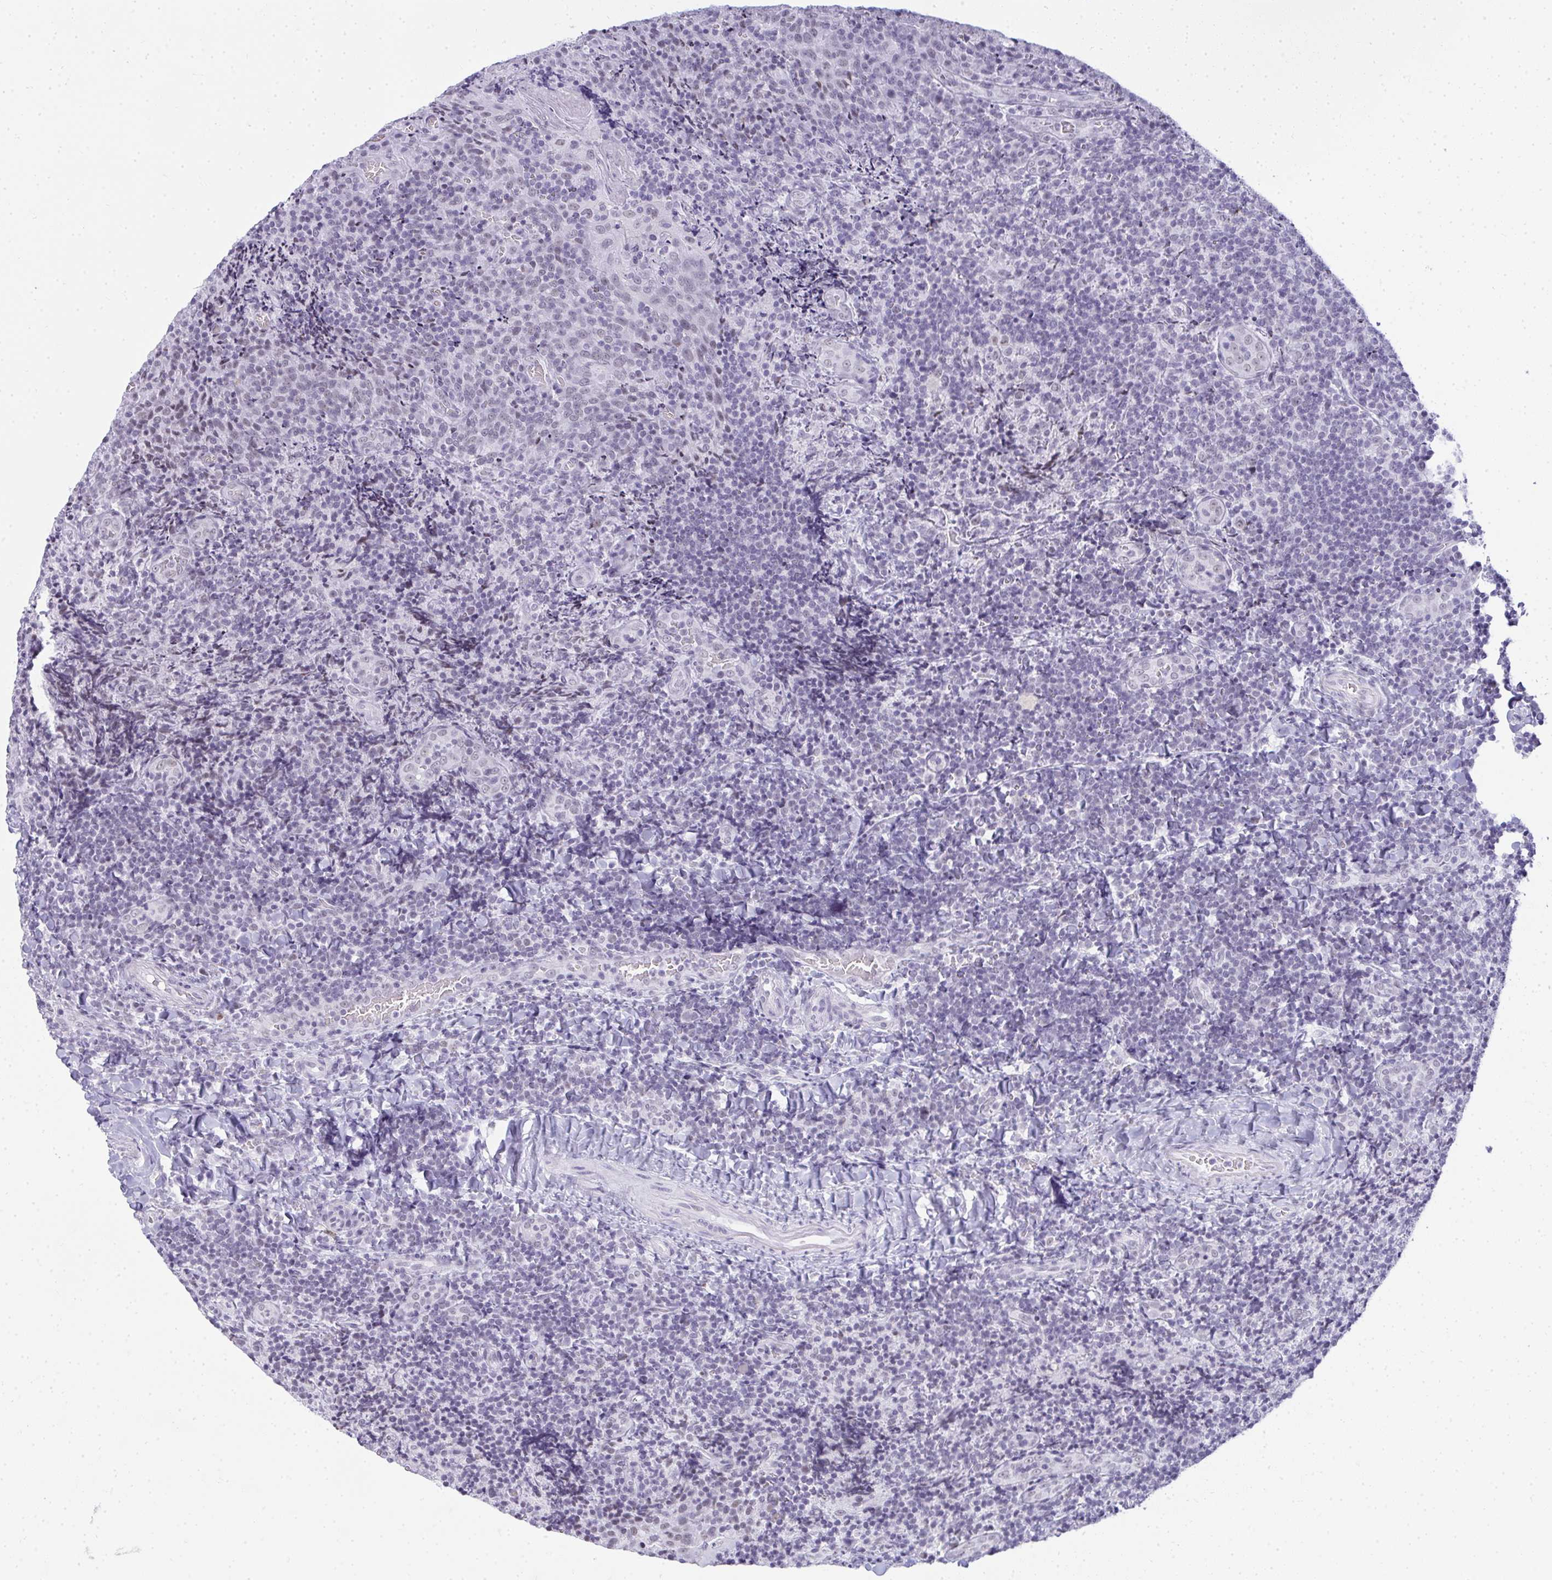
{"staining": {"intensity": "weak", "quantity": "25%-75%", "location": "nuclear"}, "tissue": "tonsil", "cell_type": "Germinal center cells", "image_type": "normal", "snomed": [{"axis": "morphology", "description": "Normal tissue, NOS"}, {"axis": "topography", "description": "Tonsil"}], "caption": "Protein staining exhibits weak nuclear positivity in approximately 25%-75% of germinal center cells in unremarkable tonsil. (DAB IHC with brightfield microscopy, high magnification).", "gene": "PLA2G1B", "patient": {"sex": "male", "age": 17}}